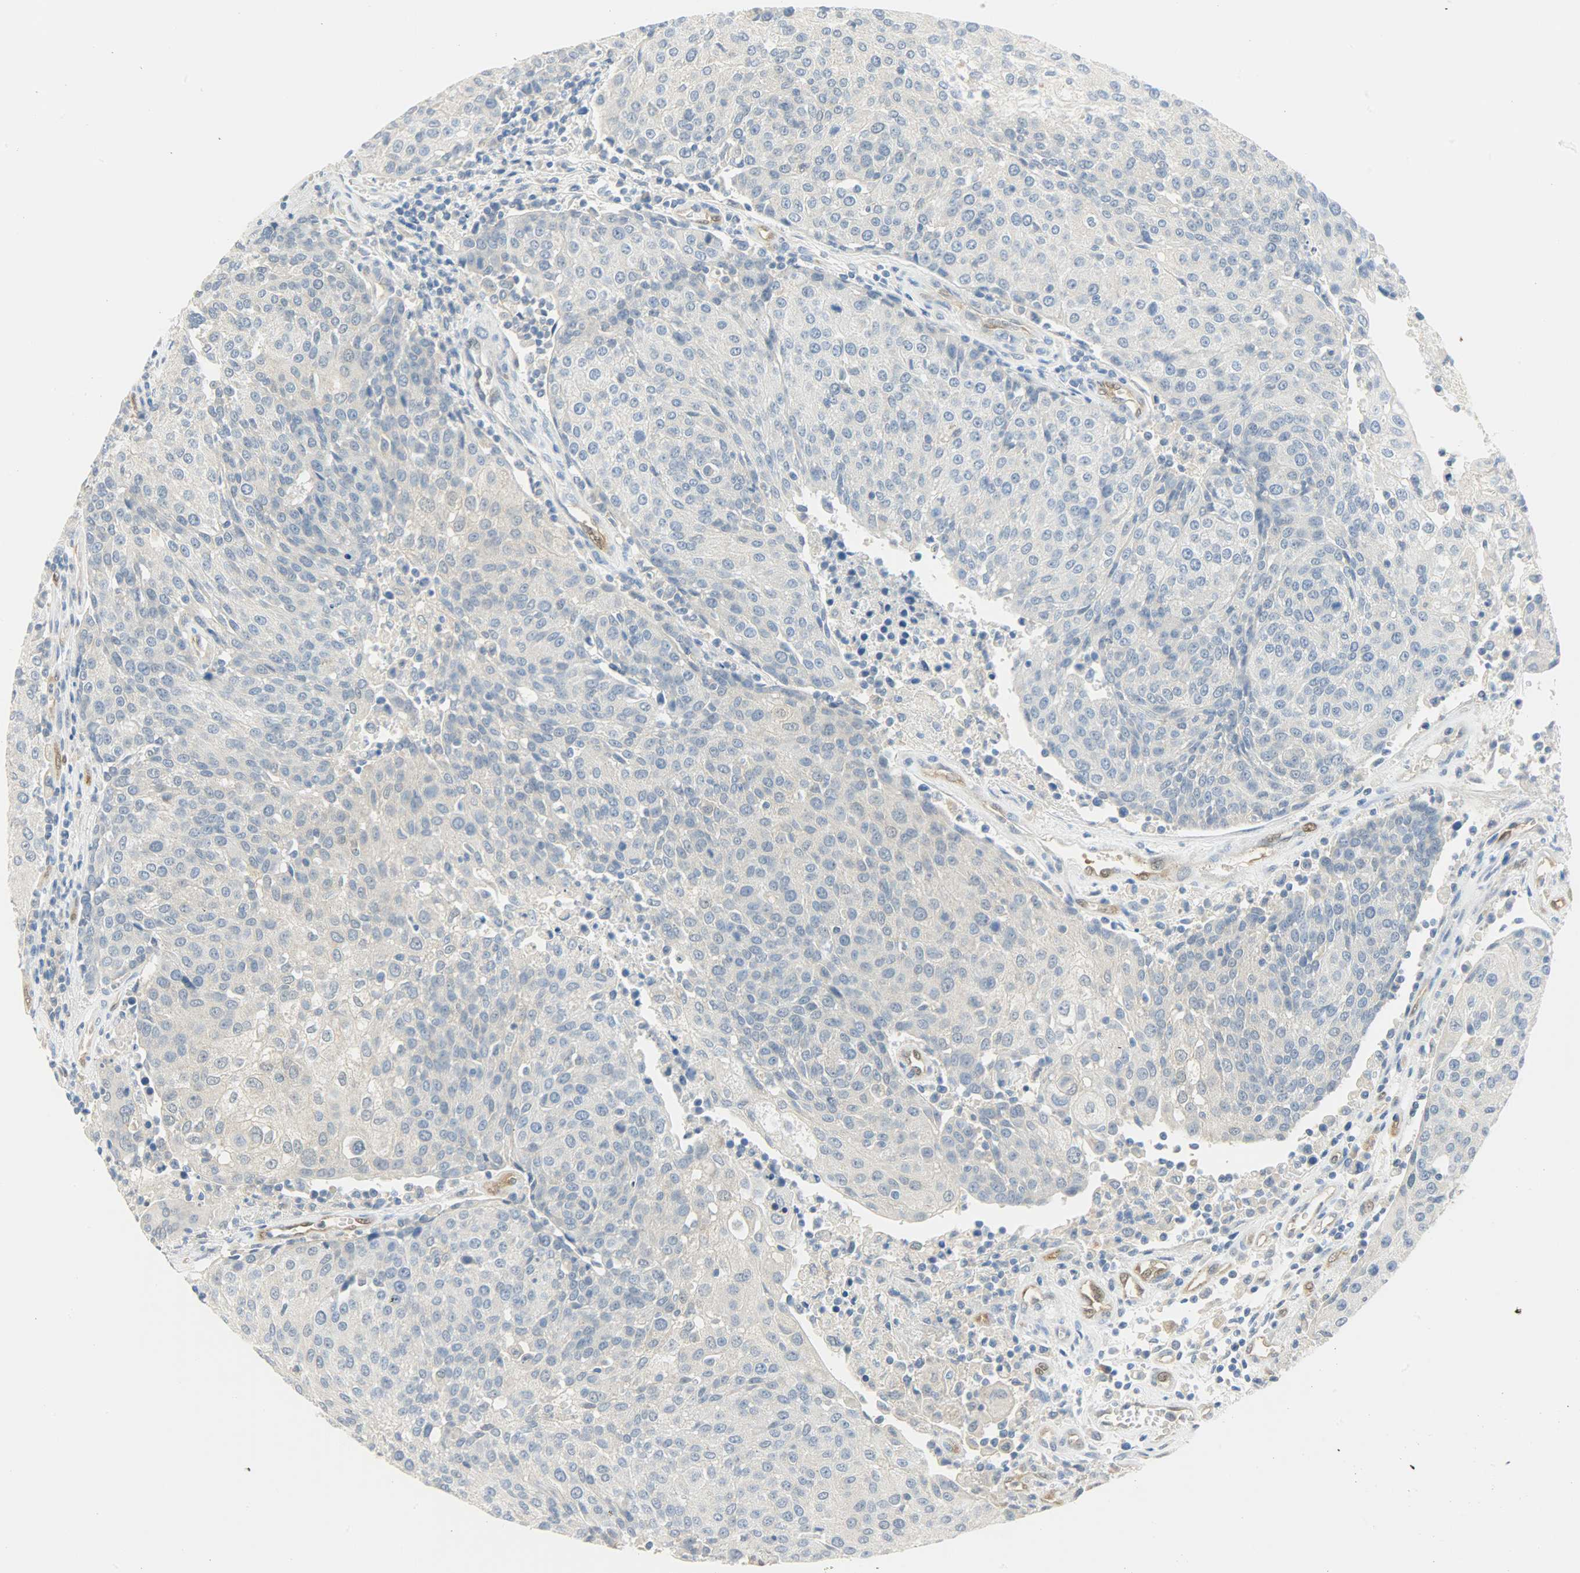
{"staining": {"intensity": "negative", "quantity": "none", "location": "none"}, "tissue": "urothelial cancer", "cell_type": "Tumor cells", "image_type": "cancer", "snomed": [{"axis": "morphology", "description": "Urothelial carcinoma, High grade"}, {"axis": "topography", "description": "Urinary bladder"}], "caption": "High power microscopy micrograph of an immunohistochemistry micrograph of urothelial cancer, revealing no significant expression in tumor cells.", "gene": "FKBP1A", "patient": {"sex": "female", "age": 85}}